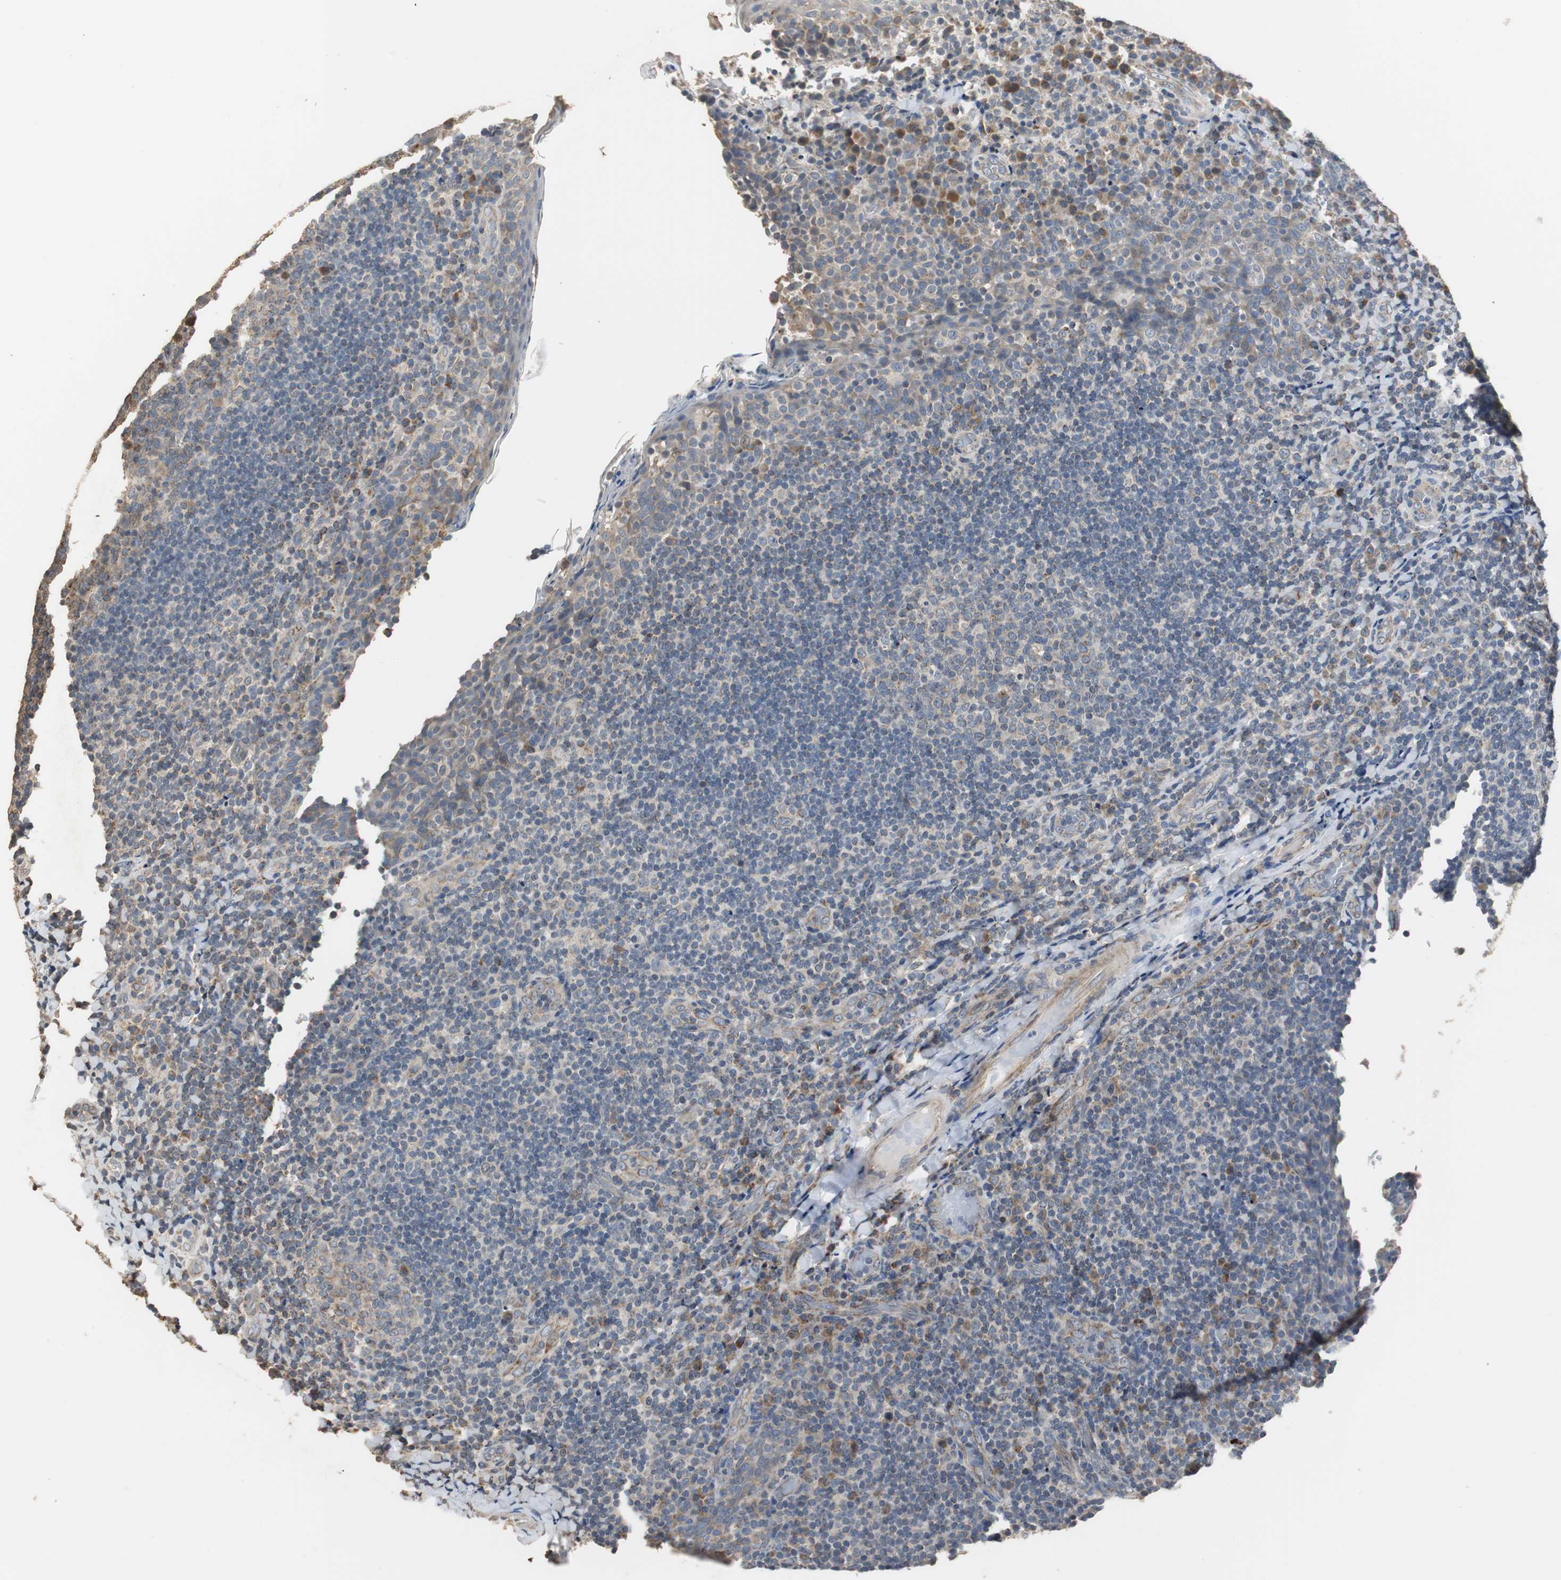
{"staining": {"intensity": "weak", "quantity": "<25%", "location": "cytoplasmic/membranous"}, "tissue": "tonsil", "cell_type": "Germinal center cells", "image_type": "normal", "snomed": [{"axis": "morphology", "description": "Normal tissue, NOS"}, {"axis": "topography", "description": "Tonsil"}], "caption": "This is an IHC image of benign tonsil. There is no expression in germinal center cells.", "gene": "HMGCL", "patient": {"sex": "male", "age": 17}}